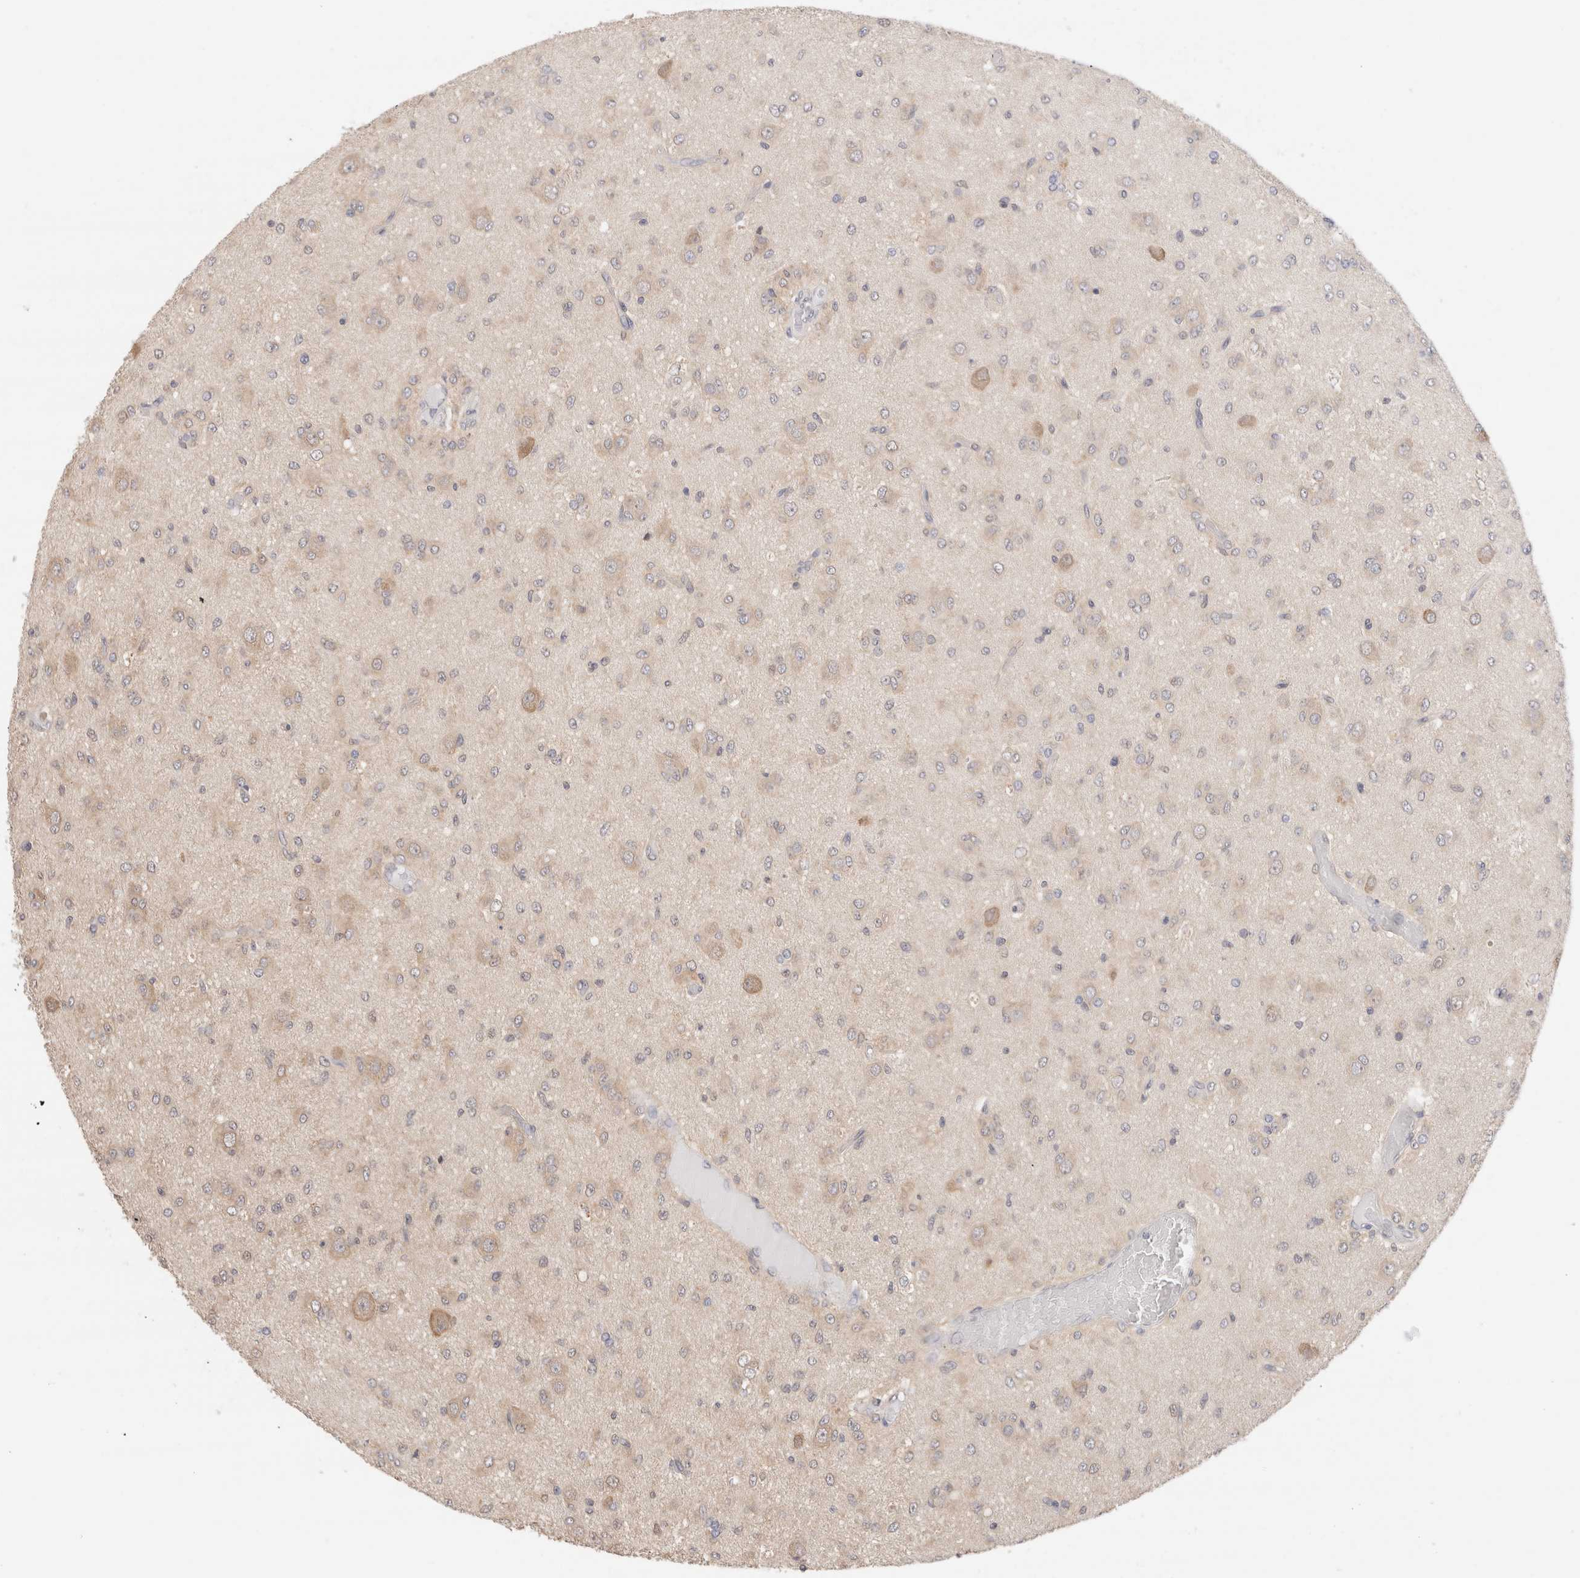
{"staining": {"intensity": "weak", "quantity": "<25%", "location": "cytoplasmic/membranous"}, "tissue": "glioma", "cell_type": "Tumor cells", "image_type": "cancer", "snomed": [{"axis": "morphology", "description": "Glioma, malignant, High grade"}, {"axis": "topography", "description": "Brain"}], "caption": "Immunohistochemical staining of human glioma shows no significant positivity in tumor cells.", "gene": "C17orf97", "patient": {"sex": "female", "age": 59}}